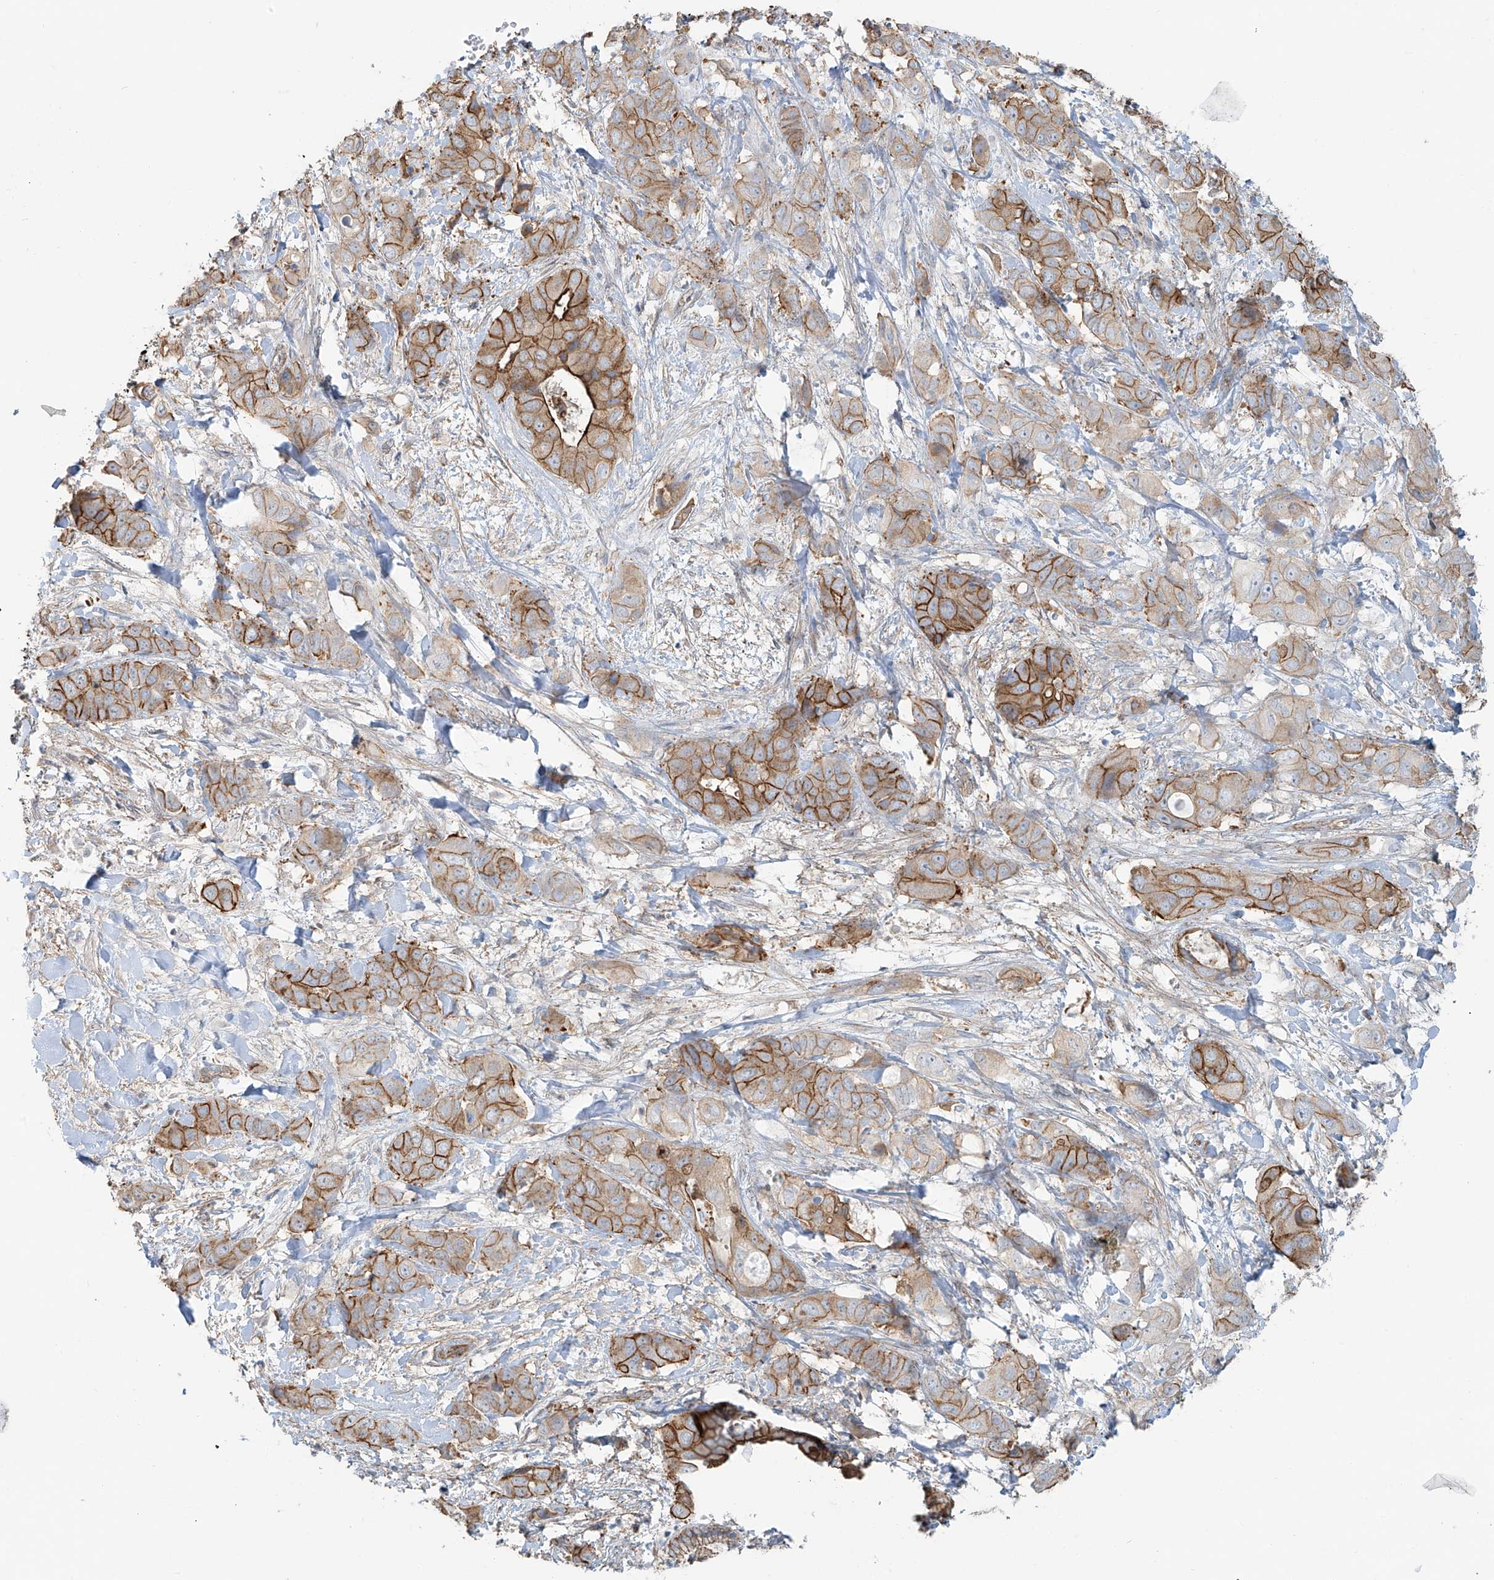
{"staining": {"intensity": "moderate", "quantity": ">75%", "location": "cytoplasmic/membranous"}, "tissue": "liver cancer", "cell_type": "Tumor cells", "image_type": "cancer", "snomed": [{"axis": "morphology", "description": "Cholangiocarcinoma"}, {"axis": "topography", "description": "Liver"}], "caption": "High-power microscopy captured an immunohistochemistry (IHC) image of cholangiocarcinoma (liver), revealing moderate cytoplasmic/membranous staining in about >75% of tumor cells.", "gene": "TUBE1", "patient": {"sex": "female", "age": 52}}